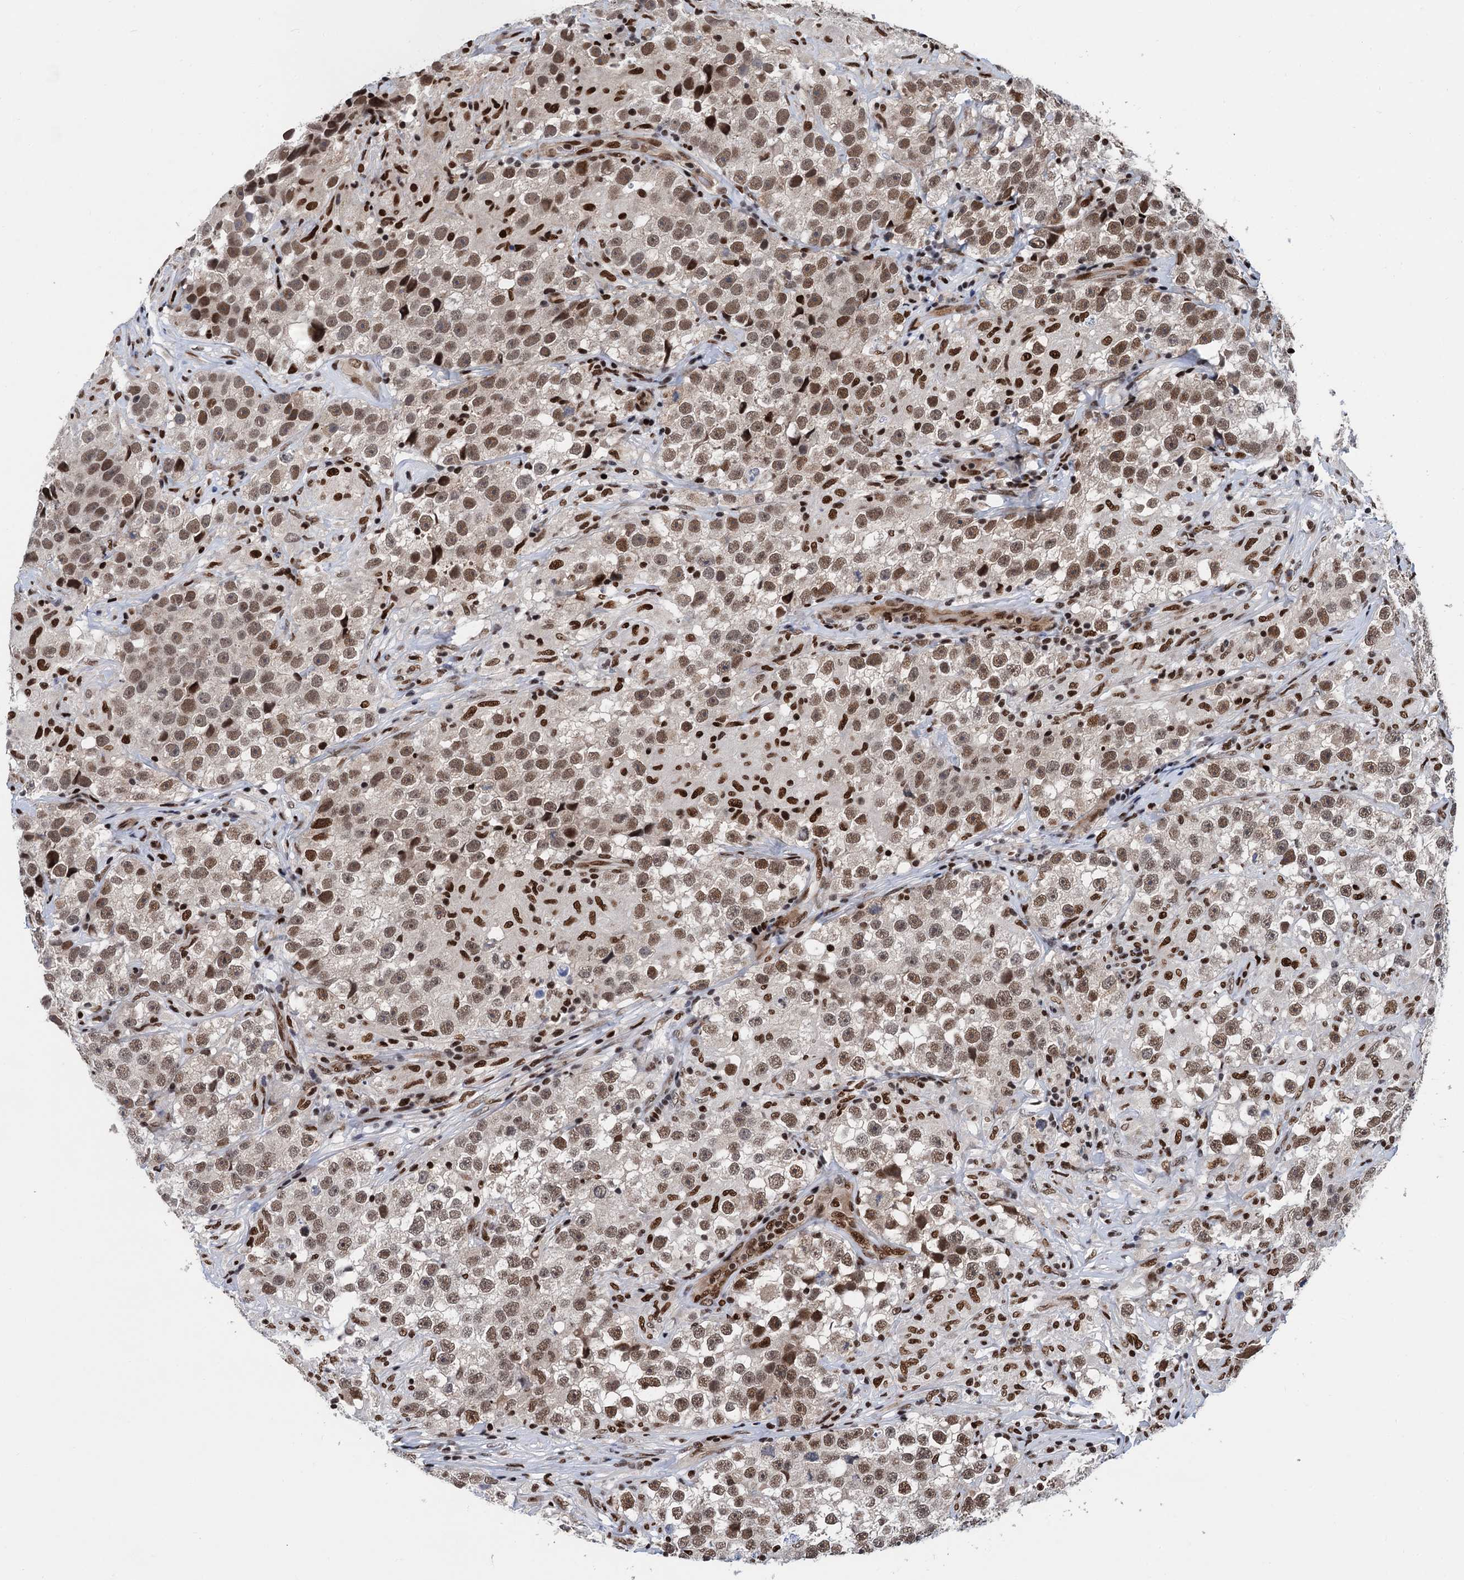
{"staining": {"intensity": "moderate", "quantity": ">75%", "location": "nuclear"}, "tissue": "testis cancer", "cell_type": "Tumor cells", "image_type": "cancer", "snomed": [{"axis": "morphology", "description": "Seminoma, NOS"}, {"axis": "topography", "description": "Testis"}], "caption": "IHC of human testis cancer shows medium levels of moderate nuclear expression in approximately >75% of tumor cells.", "gene": "PPP4R1", "patient": {"sex": "male", "age": 46}}